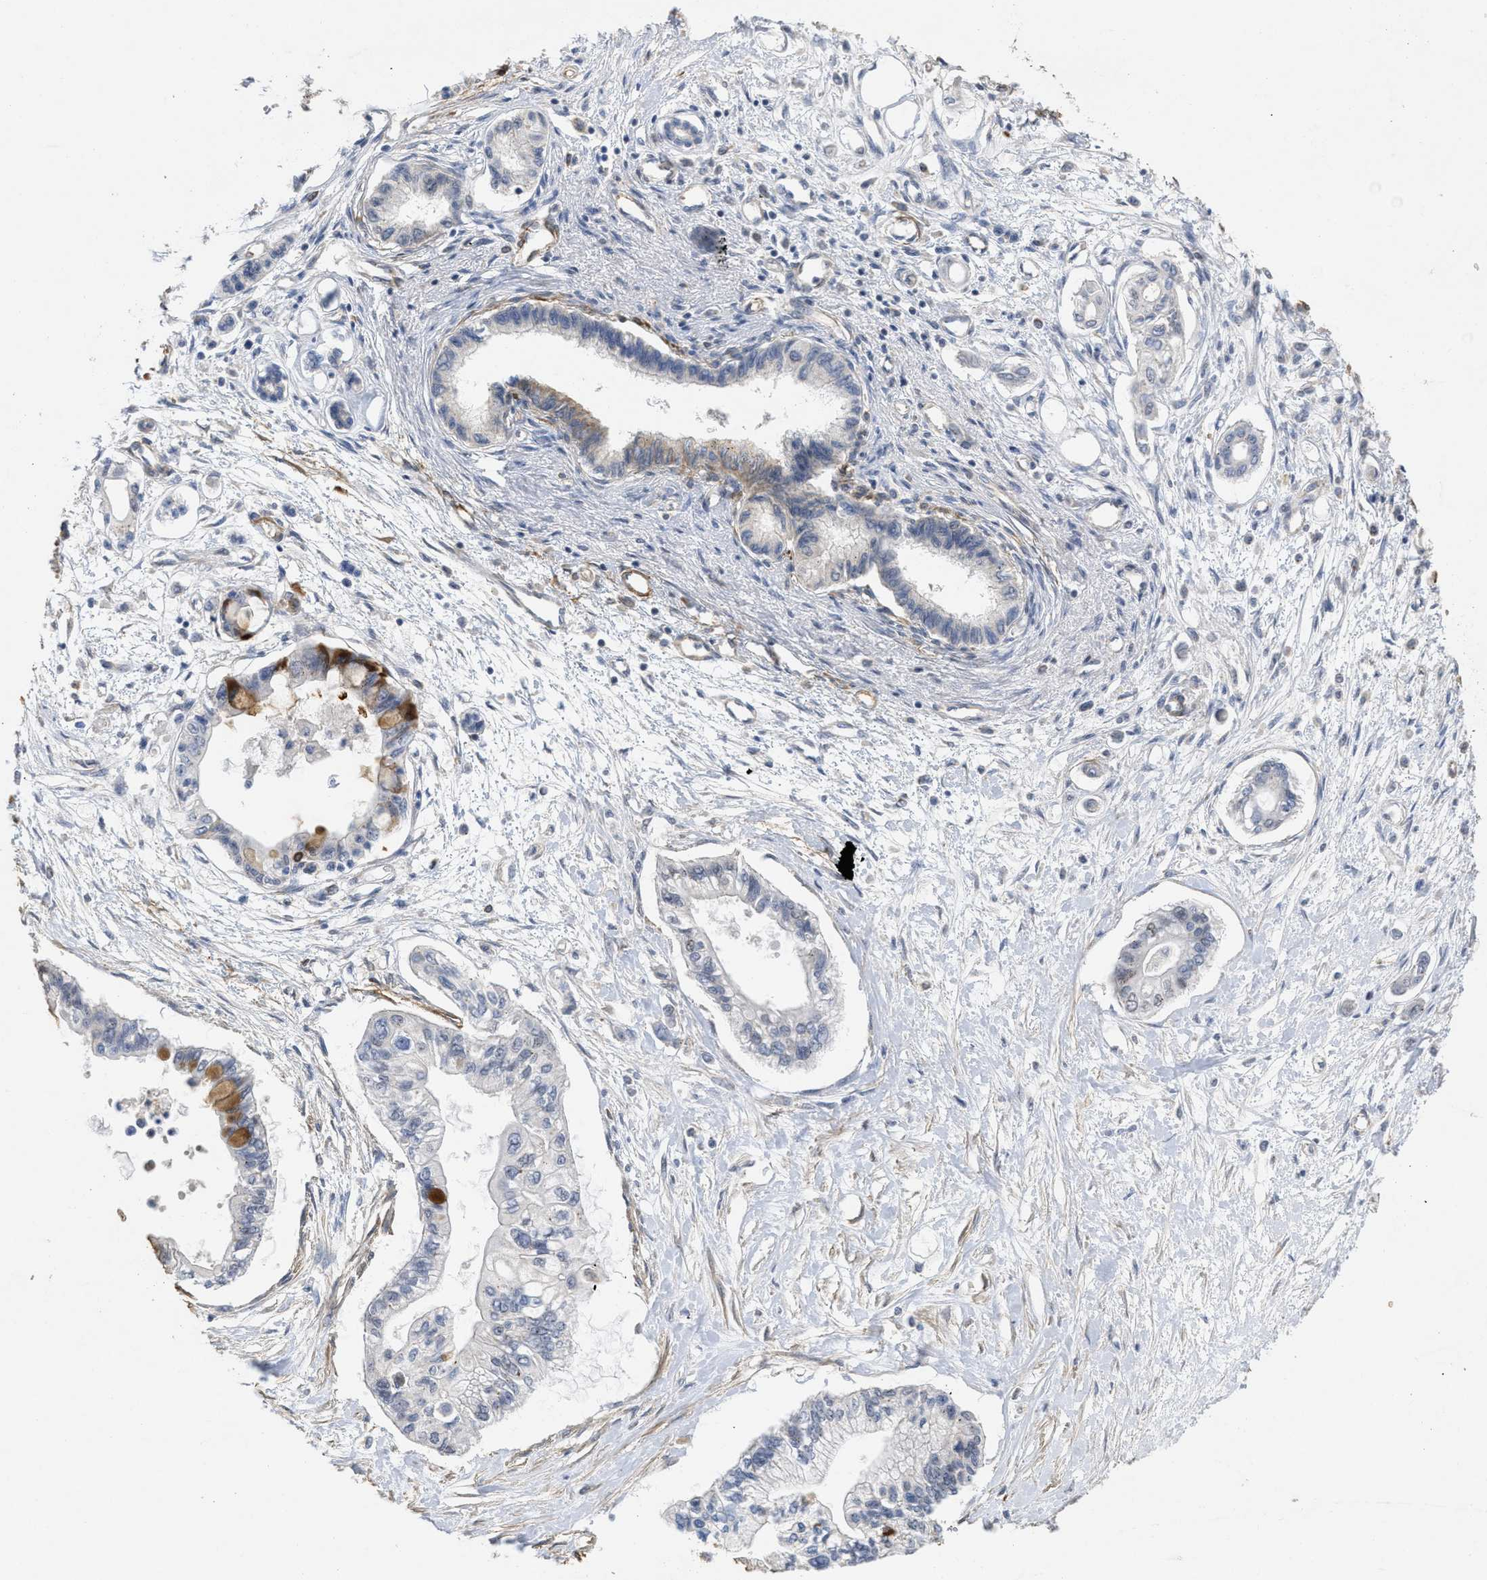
{"staining": {"intensity": "moderate", "quantity": "<25%", "location": "cytoplasmic/membranous"}, "tissue": "pancreatic cancer", "cell_type": "Tumor cells", "image_type": "cancer", "snomed": [{"axis": "morphology", "description": "Adenocarcinoma, NOS"}, {"axis": "topography", "description": "Pancreas"}], "caption": "The immunohistochemical stain shows moderate cytoplasmic/membranous staining in tumor cells of adenocarcinoma (pancreatic) tissue. Using DAB (brown) and hematoxylin (blue) stains, captured at high magnification using brightfield microscopy.", "gene": "ARHGEF26", "patient": {"sex": "female", "age": 77}}